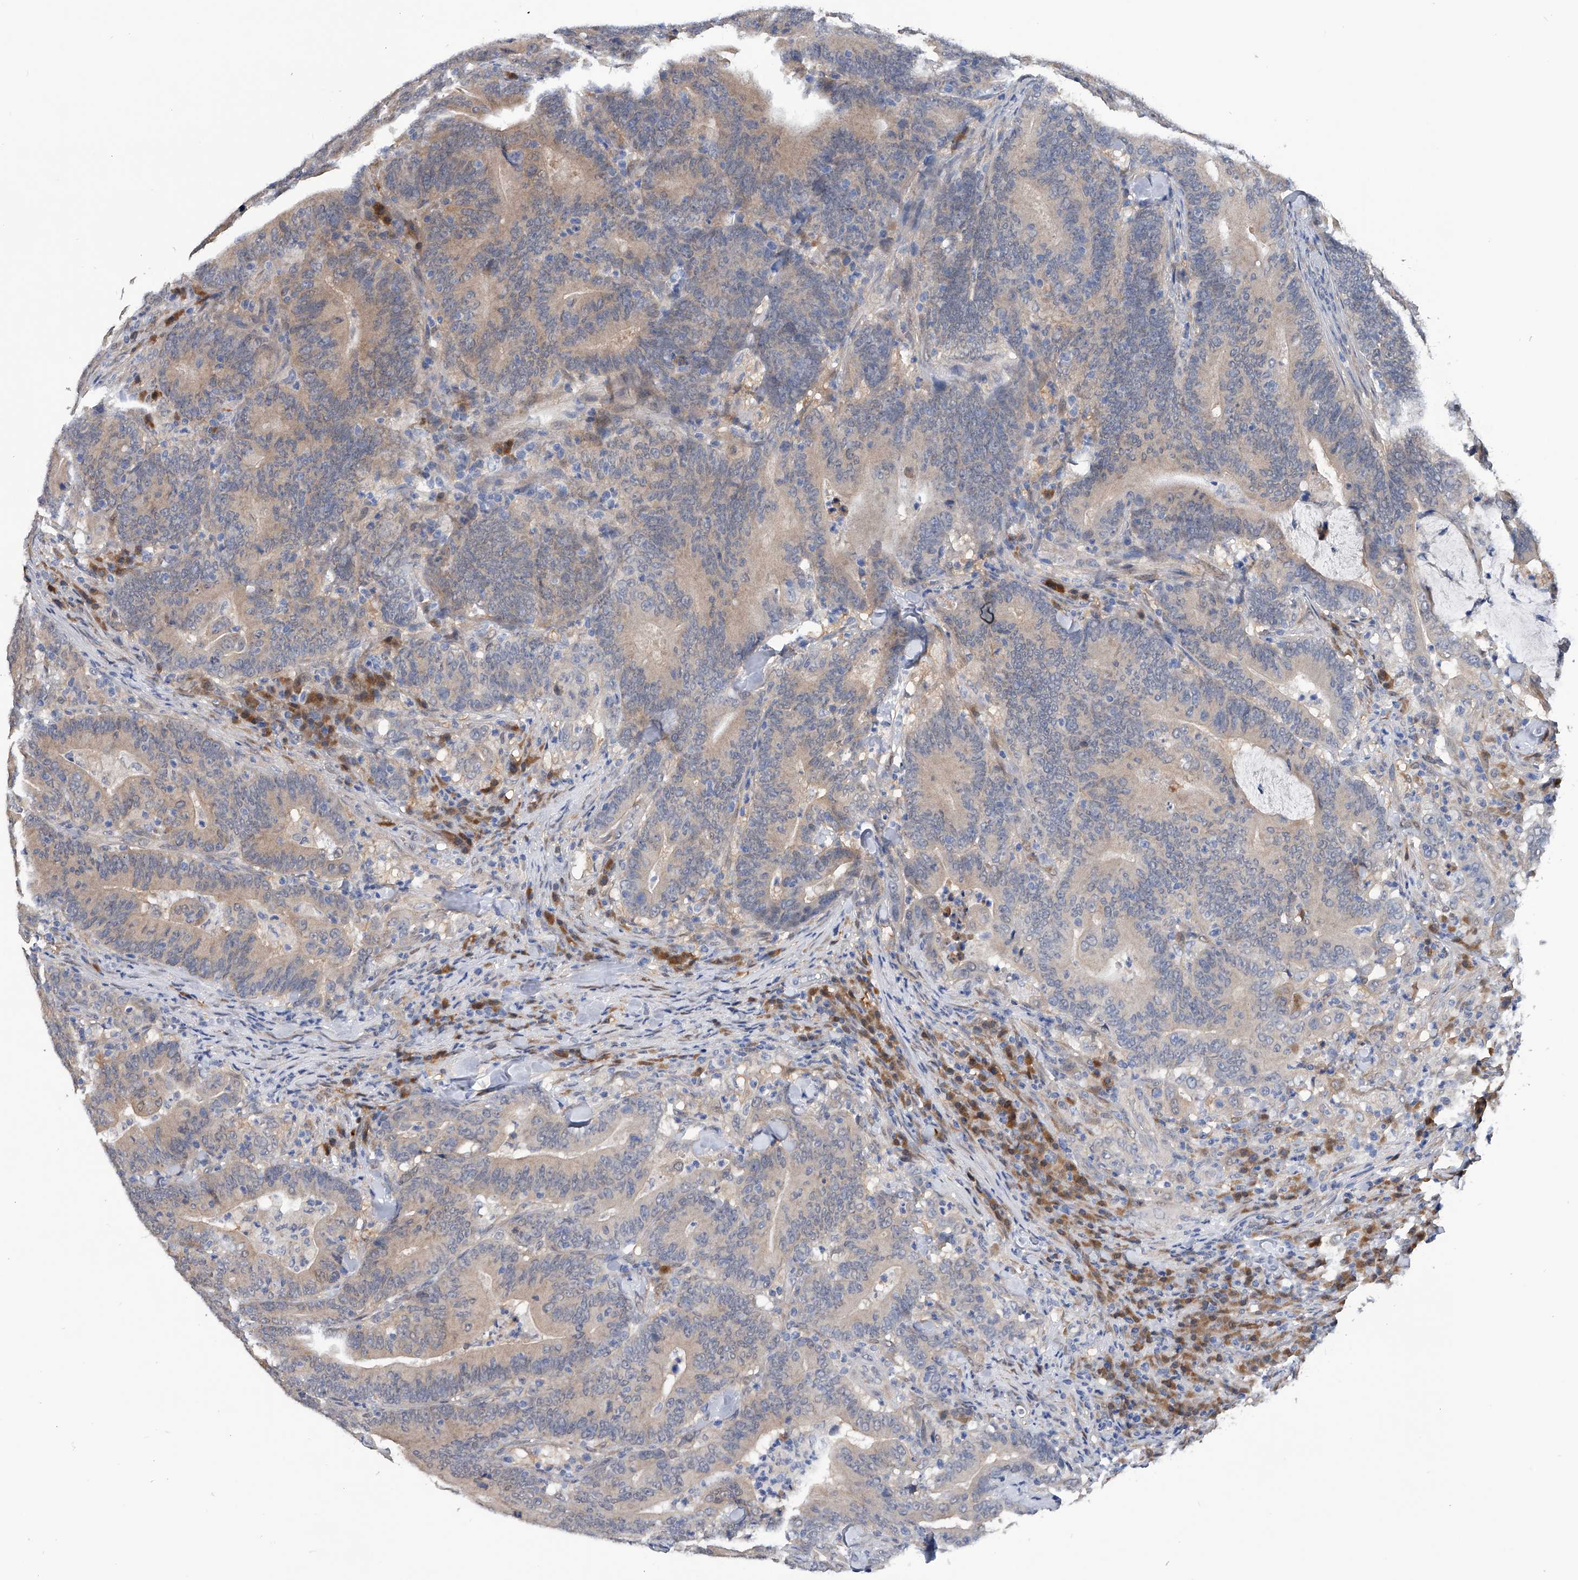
{"staining": {"intensity": "weak", "quantity": ">75%", "location": "cytoplasmic/membranous"}, "tissue": "colorectal cancer", "cell_type": "Tumor cells", "image_type": "cancer", "snomed": [{"axis": "morphology", "description": "Adenocarcinoma, NOS"}, {"axis": "topography", "description": "Colon"}], "caption": "DAB immunohistochemical staining of human adenocarcinoma (colorectal) displays weak cytoplasmic/membranous protein staining in about >75% of tumor cells.", "gene": "PGM3", "patient": {"sex": "female", "age": 66}}